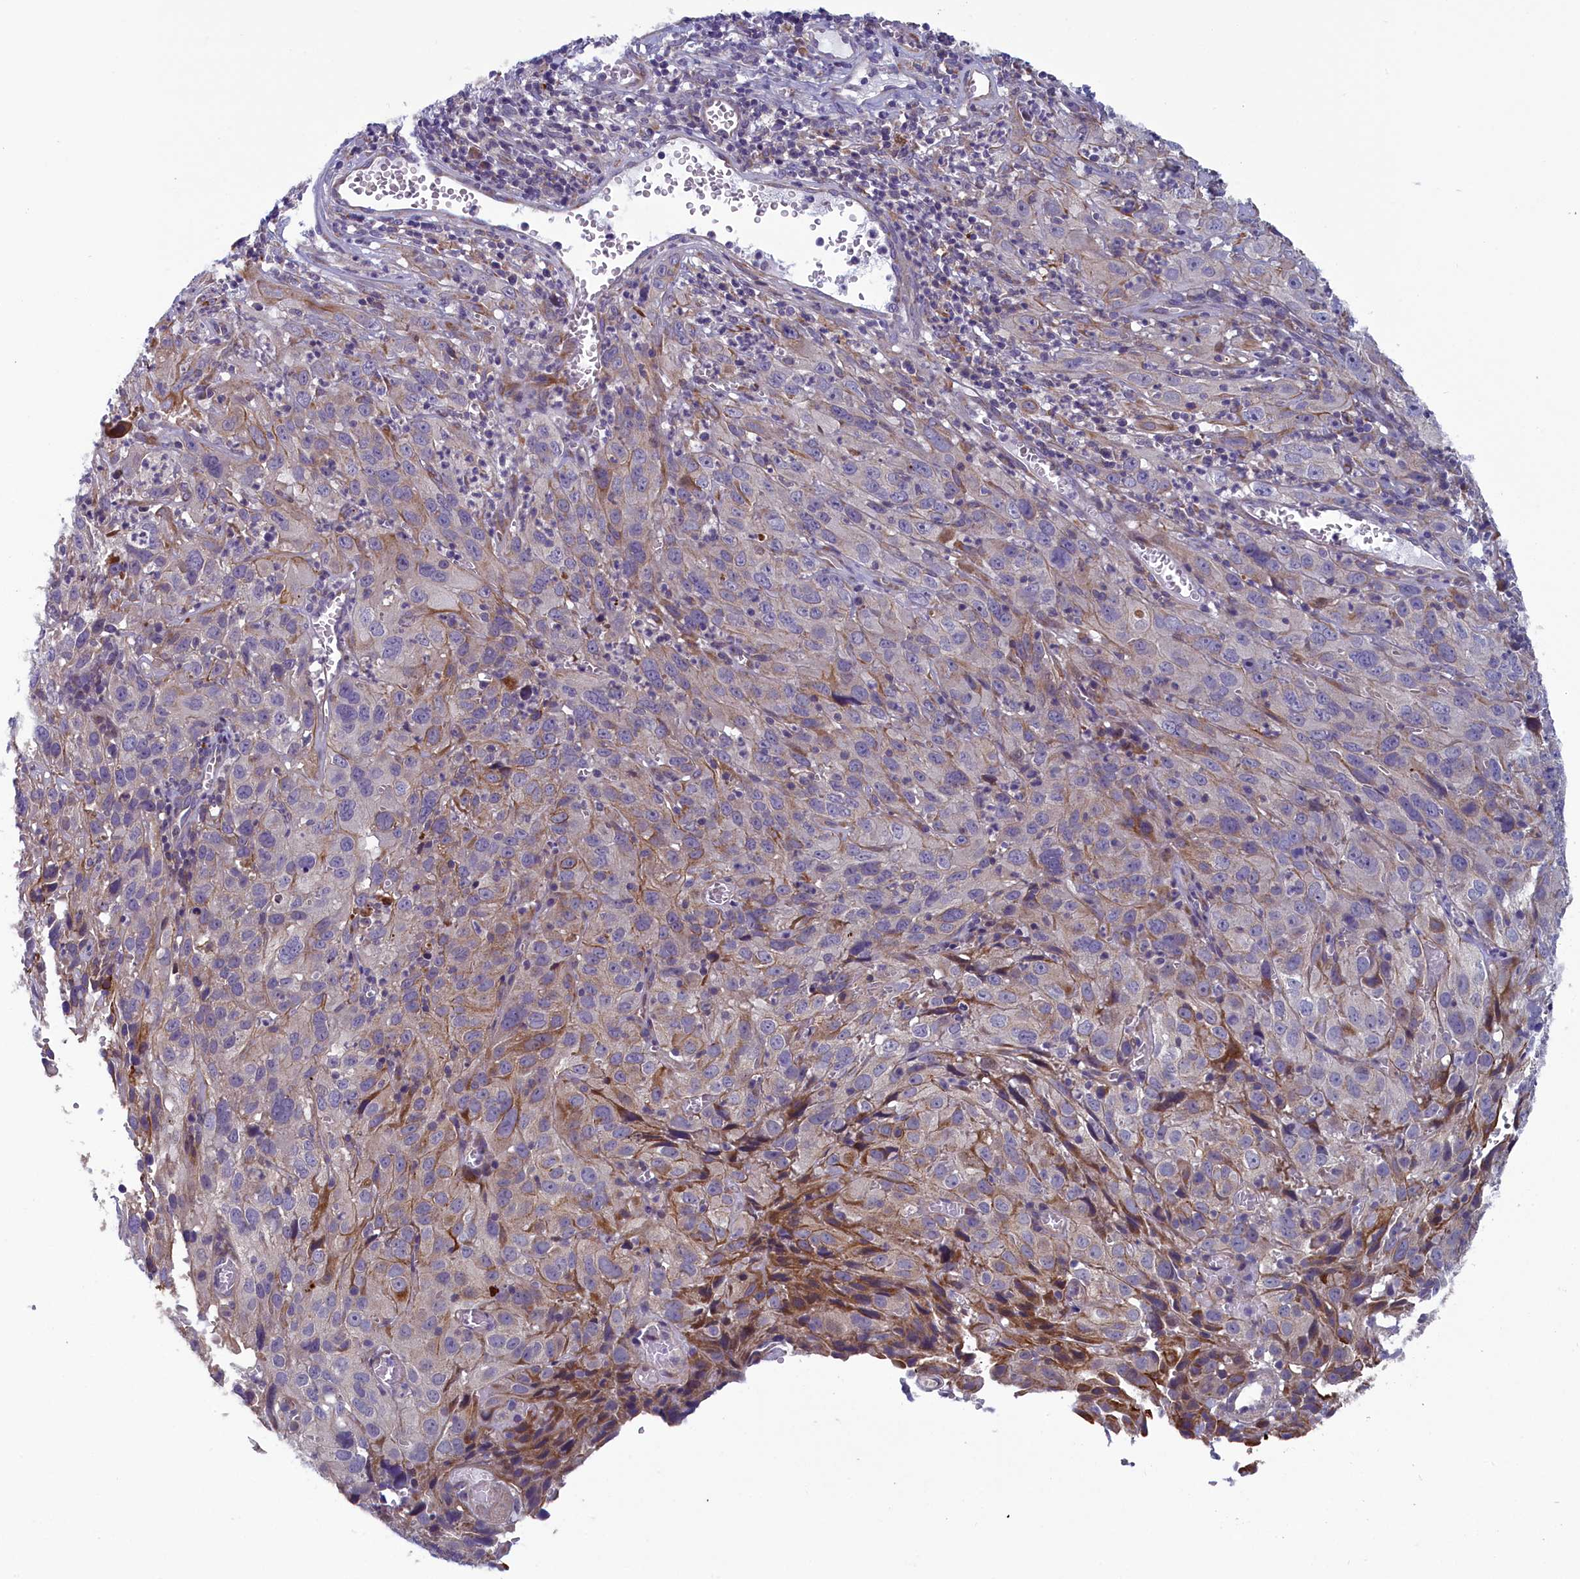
{"staining": {"intensity": "moderate", "quantity": "<25%", "location": "cytoplasmic/membranous"}, "tissue": "cervical cancer", "cell_type": "Tumor cells", "image_type": "cancer", "snomed": [{"axis": "morphology", "description": "Squamous cell carcinoma, NOS"}, {"axis": "topography", "description": "Cervix"}], "caption": "Moderate cytoplasmic/membranous staining for a protein is present in approximately <25% of tumor cells of squamous cell carcinoma (cervical) using immunohistochemistry.", "gene": "ANKRD39", "patient": {"sex": "female", "age": 32}}